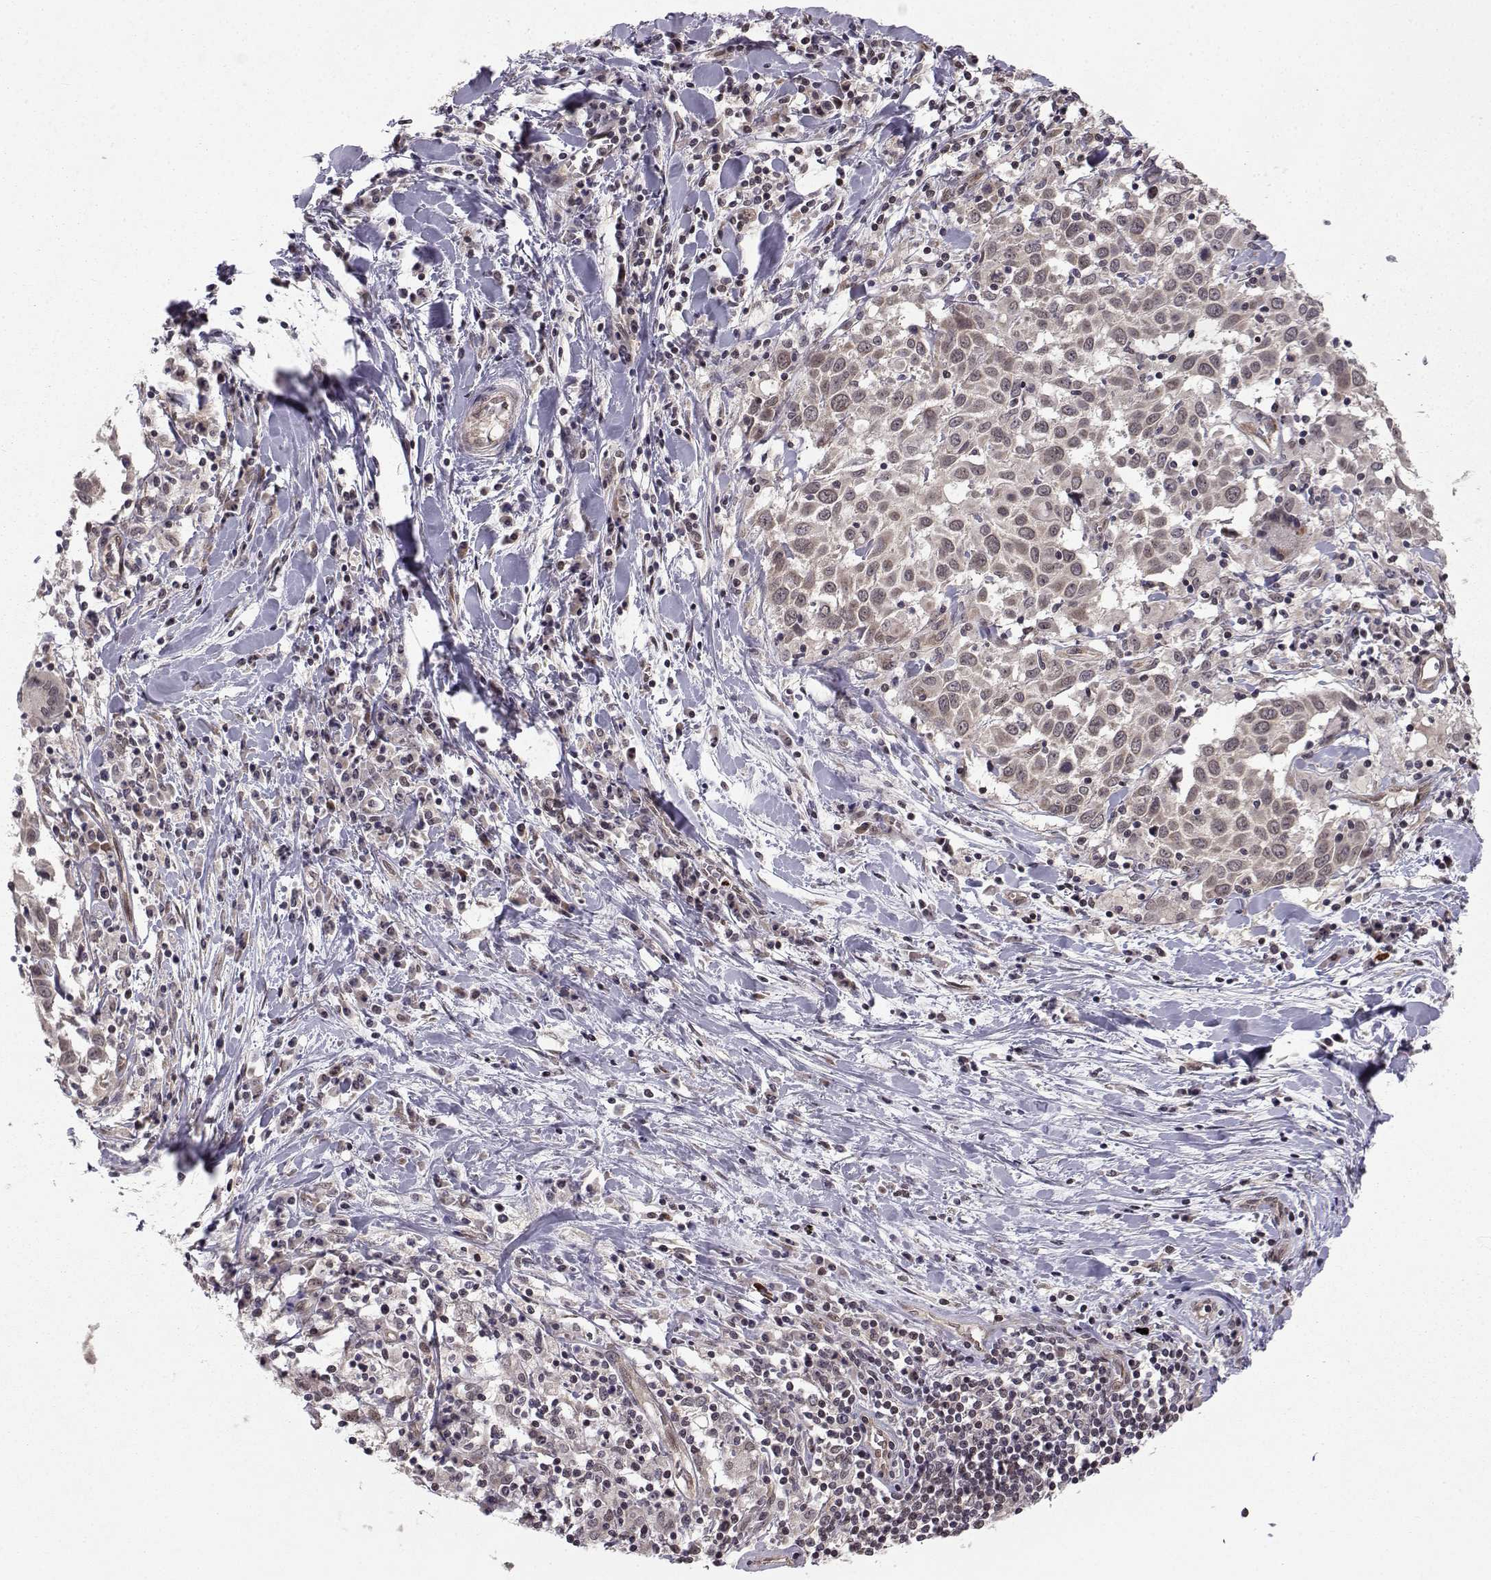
{"staining": {"intensity": "weak", "quantity": ">75%", "location": "cytoplasmic/membranous"}, "tissue": "lung cancer", "cell_type": "Tumor cells", "image_type": "cancer", "snomed": [{"axis": "morphology", "description": "Squamous cell carcinoma, NOS"}, {"axis": "topography", "description": "Lung"}], "caption": "Lung squamous cell carcinoma was stained to show a protein in brown. There is low levels of weak cytoplasmic/membranous expression in approximately >75% of tumor cells.", "gene": "PKN2", "patient": {"sex": "male", "age": 57}}